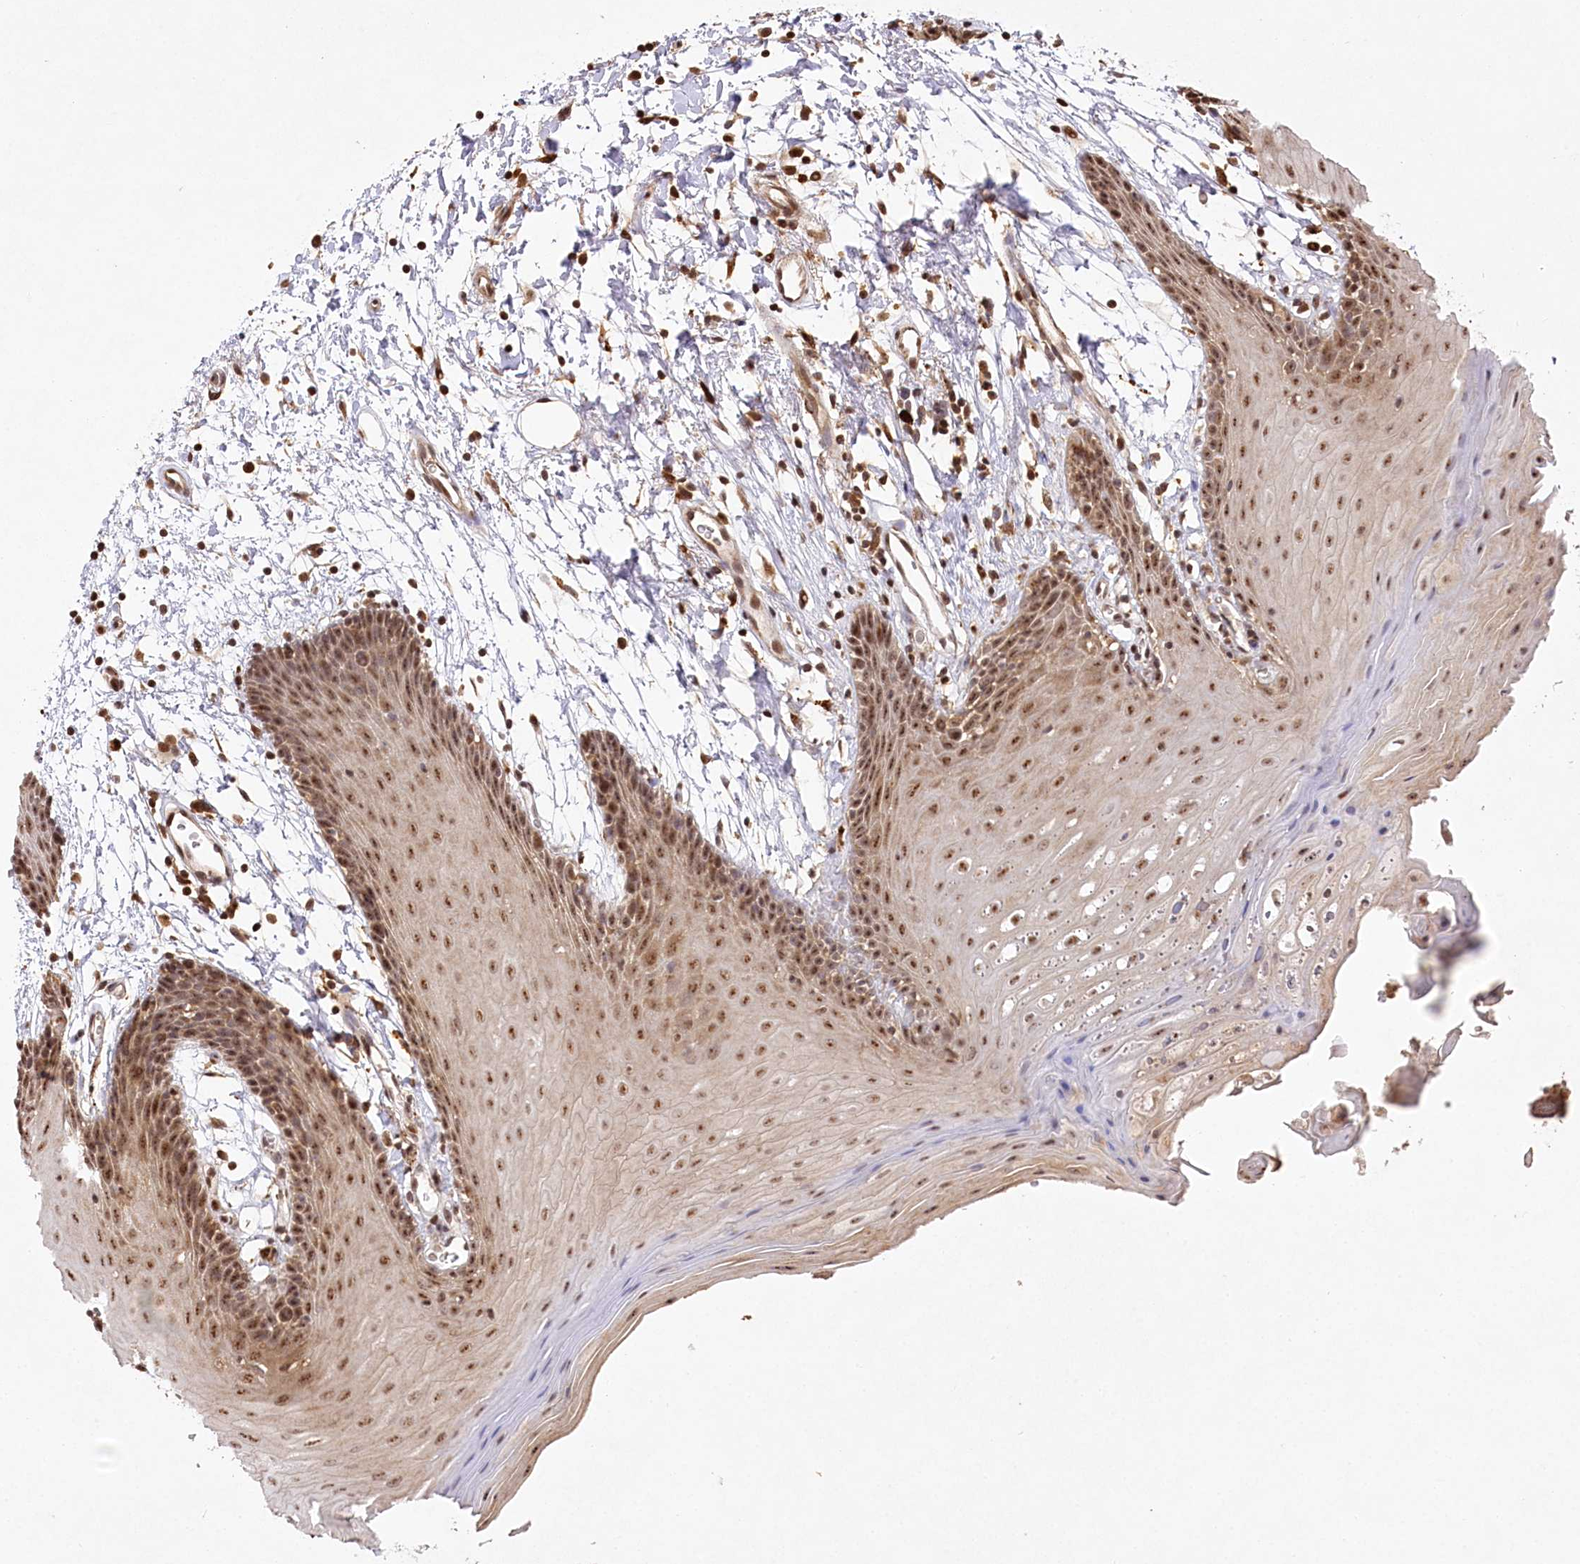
{"staining": {"intensity": "moderate", "quantity": ">75%", "location": "cytoplasmic/membranous,nuclear"}, "tissue": "oral mucosa", "cell_type": "Squamous epithelial cells", "image_type": "normal", "snomed": [{"axis": "morphology", "description": "Normal tissue, NOS"}, {"axis": "topography", "description": "Skeletal muscle"}, {"axis": "topography", "description": "Oral tissue"}, {"axis": "topography", "description": "Salivary gland"}, {"axis": "topography", "description": "Peripheral nerve tissue"}], "caption": "This is a histology image of immunohistochemistry staining of unremarkable oral mucosa, which shows moderate staining in the cytoplasmic/membranous,nuclear of squamous epithelial cells.", "gene": "PYROXD1", "patient": {"sex": "male", "age": 54}}